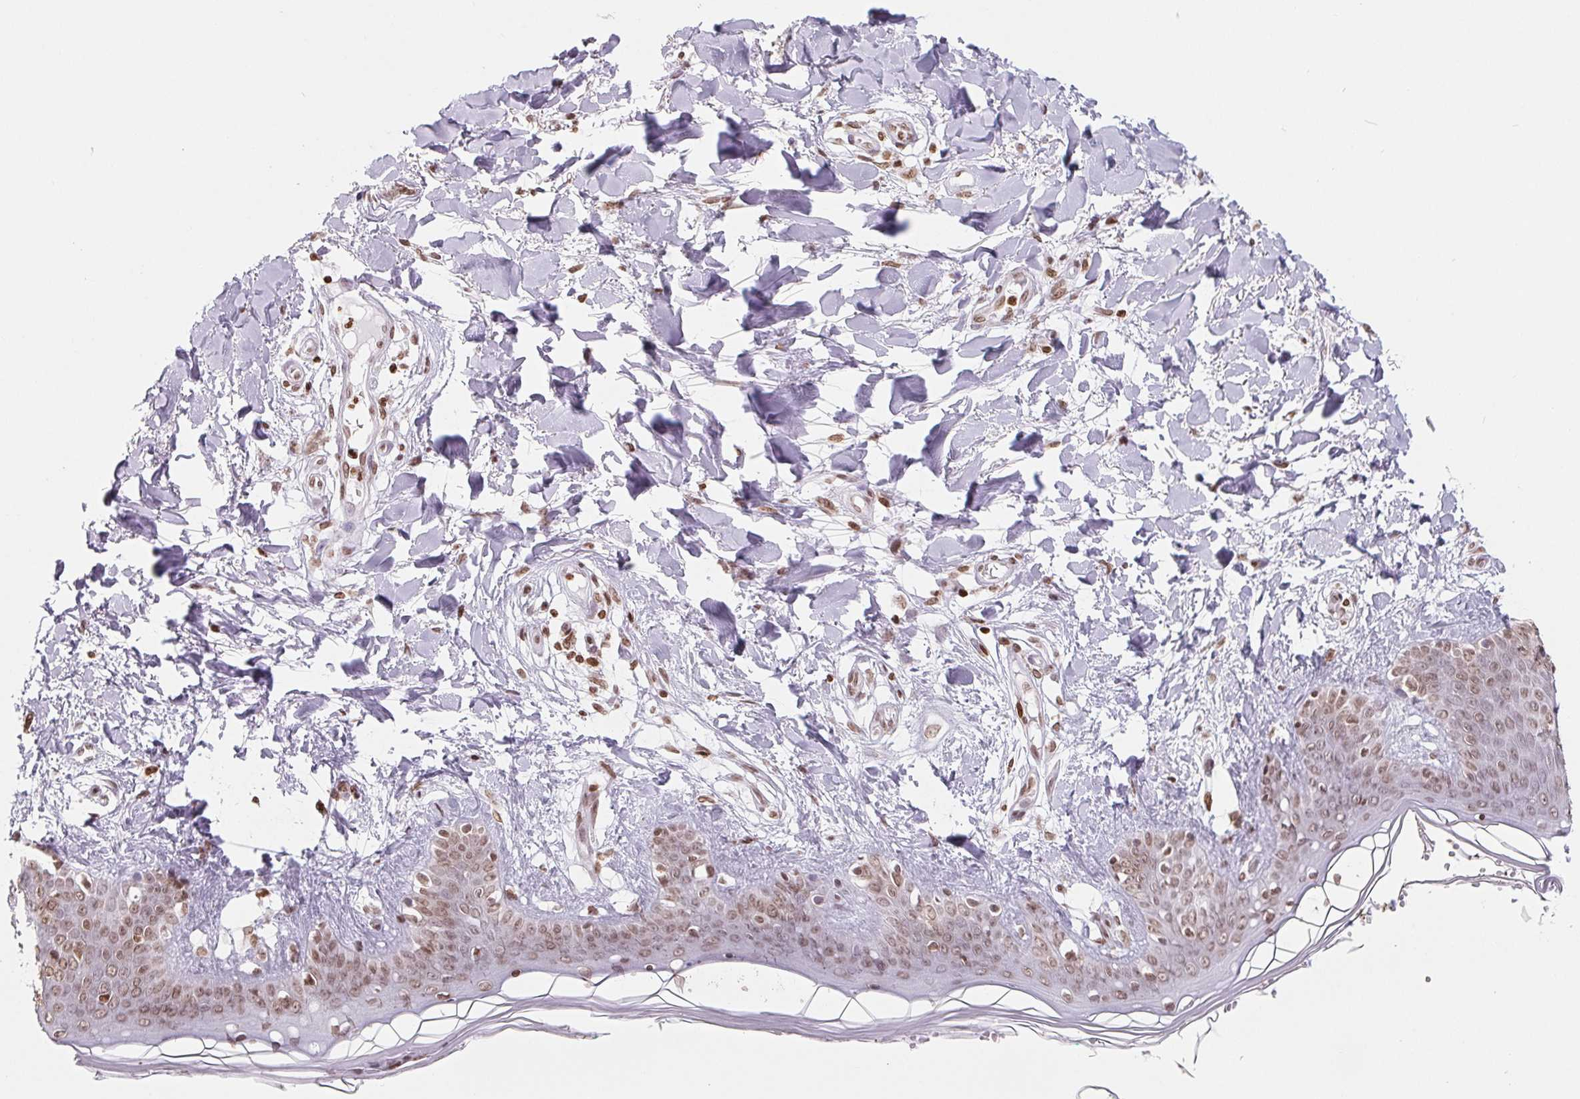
{"staining": {"intensity": "moderate", "quantity": ">75%", "location": "nuclear"}, "tissue": "skin", "cell_type": "Fibroblasts", "image_type": "normal", "snomed": [{"axis": "morphology", "description": "Normal tissue, NOS"}, {"axis": "topography", "description": "Skin"}], "caption": "Immunohistochemistry histopathology image of normal skin stained for a protein (brown), which displays medium levels of moderate nuclear expression in approximately >75% of fibroblasts.", "gene": "SMIM12", "patient": {"sex": "female", "age": 34}}